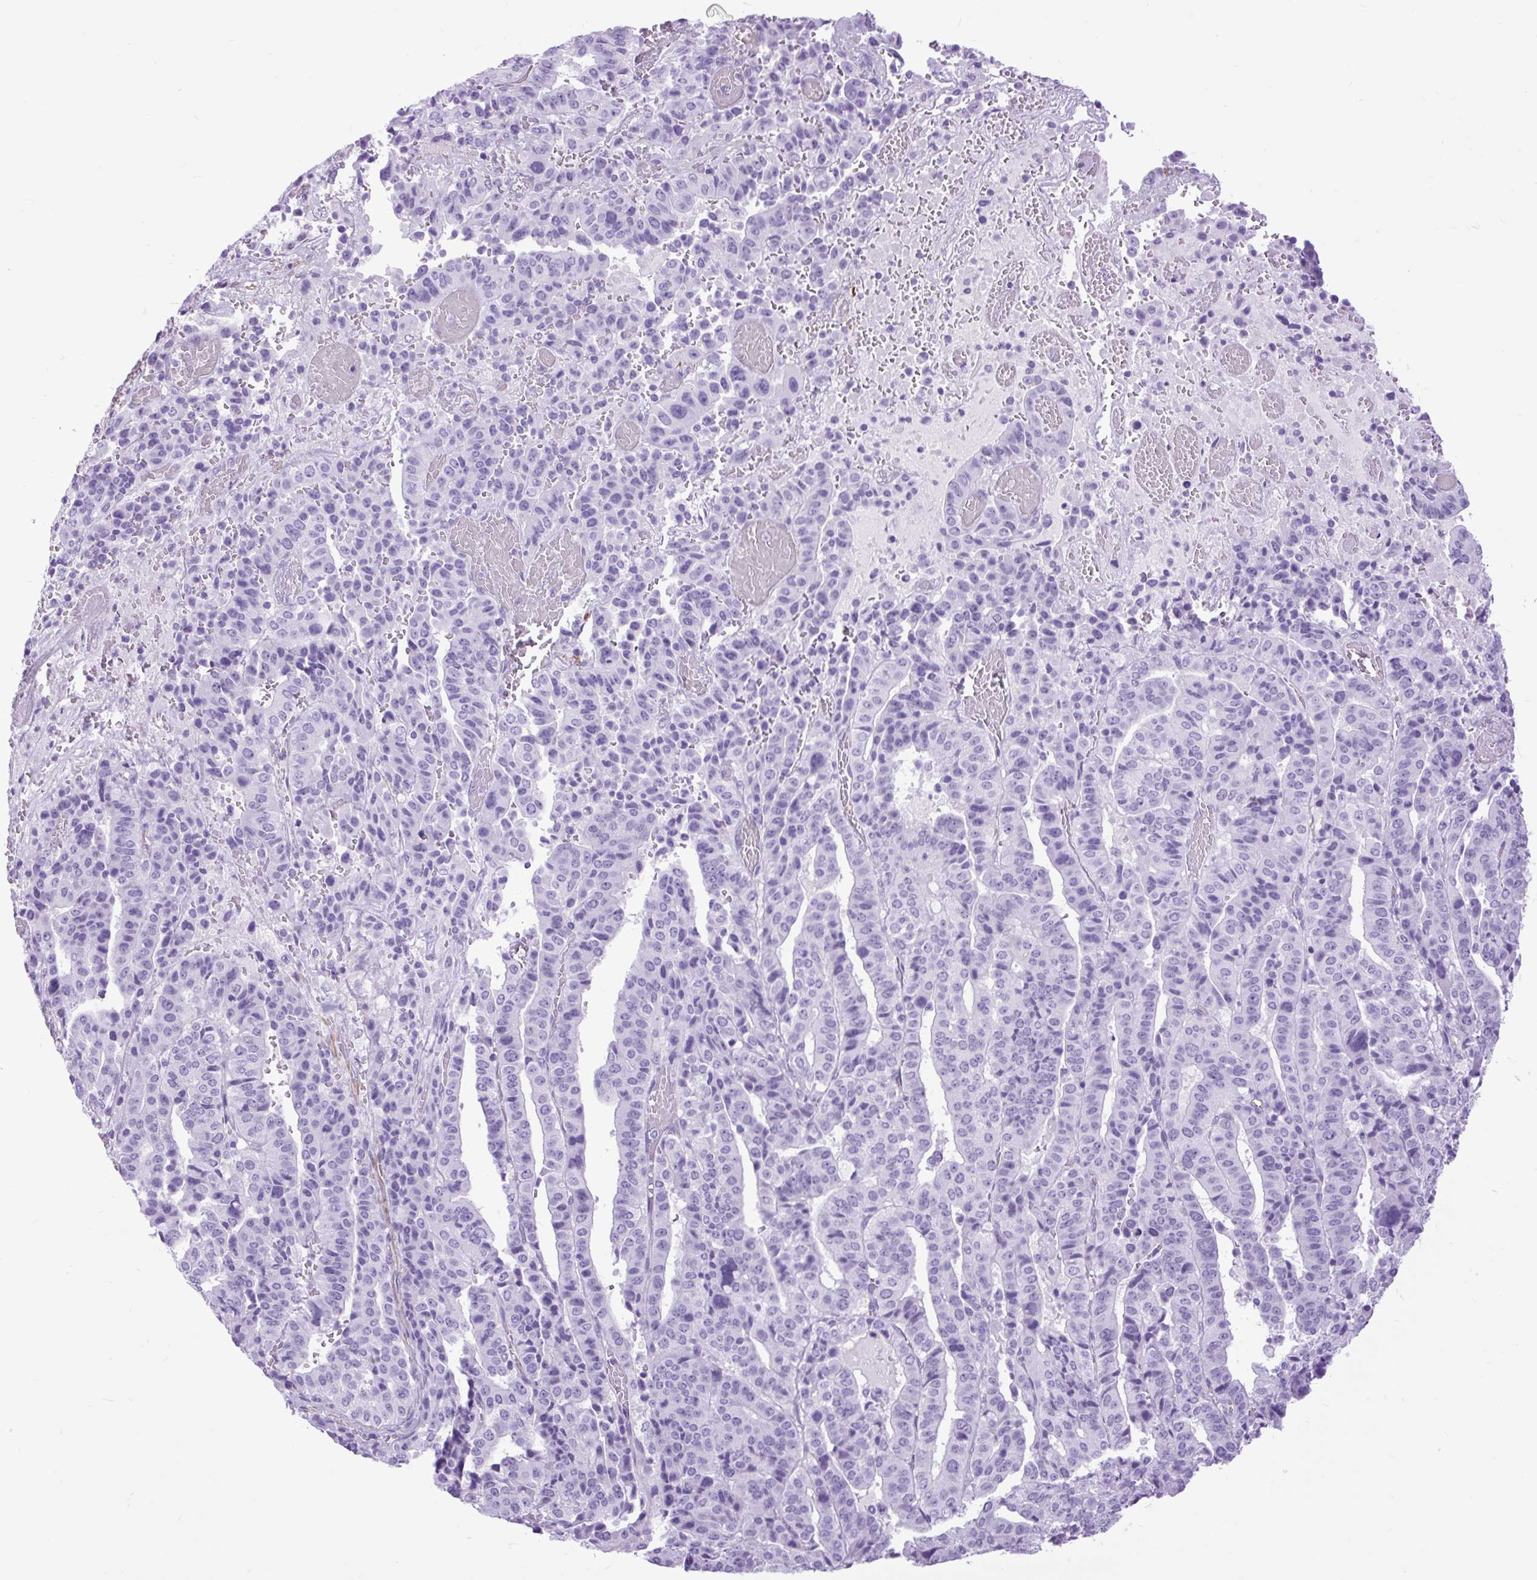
{"staining": {"intensity": "negative", "quantity": "none", "location": "none"}, "tissue": "stomach cancer", "cell_type": "Tumor cells", "image_type": "cancer", "snomed": [{"axis": "morphology", "description": "Adenocarcinoma, NOS"}, {"axis": "topography", "description": "Stomach"}], "caption": "Human adenocarcinoma (stomach) stained for a protein using immunohistochemistry shows no positivity in tumor cells.", "gene": "DPP6", "patient": {"sex": "male", "age": 48}}